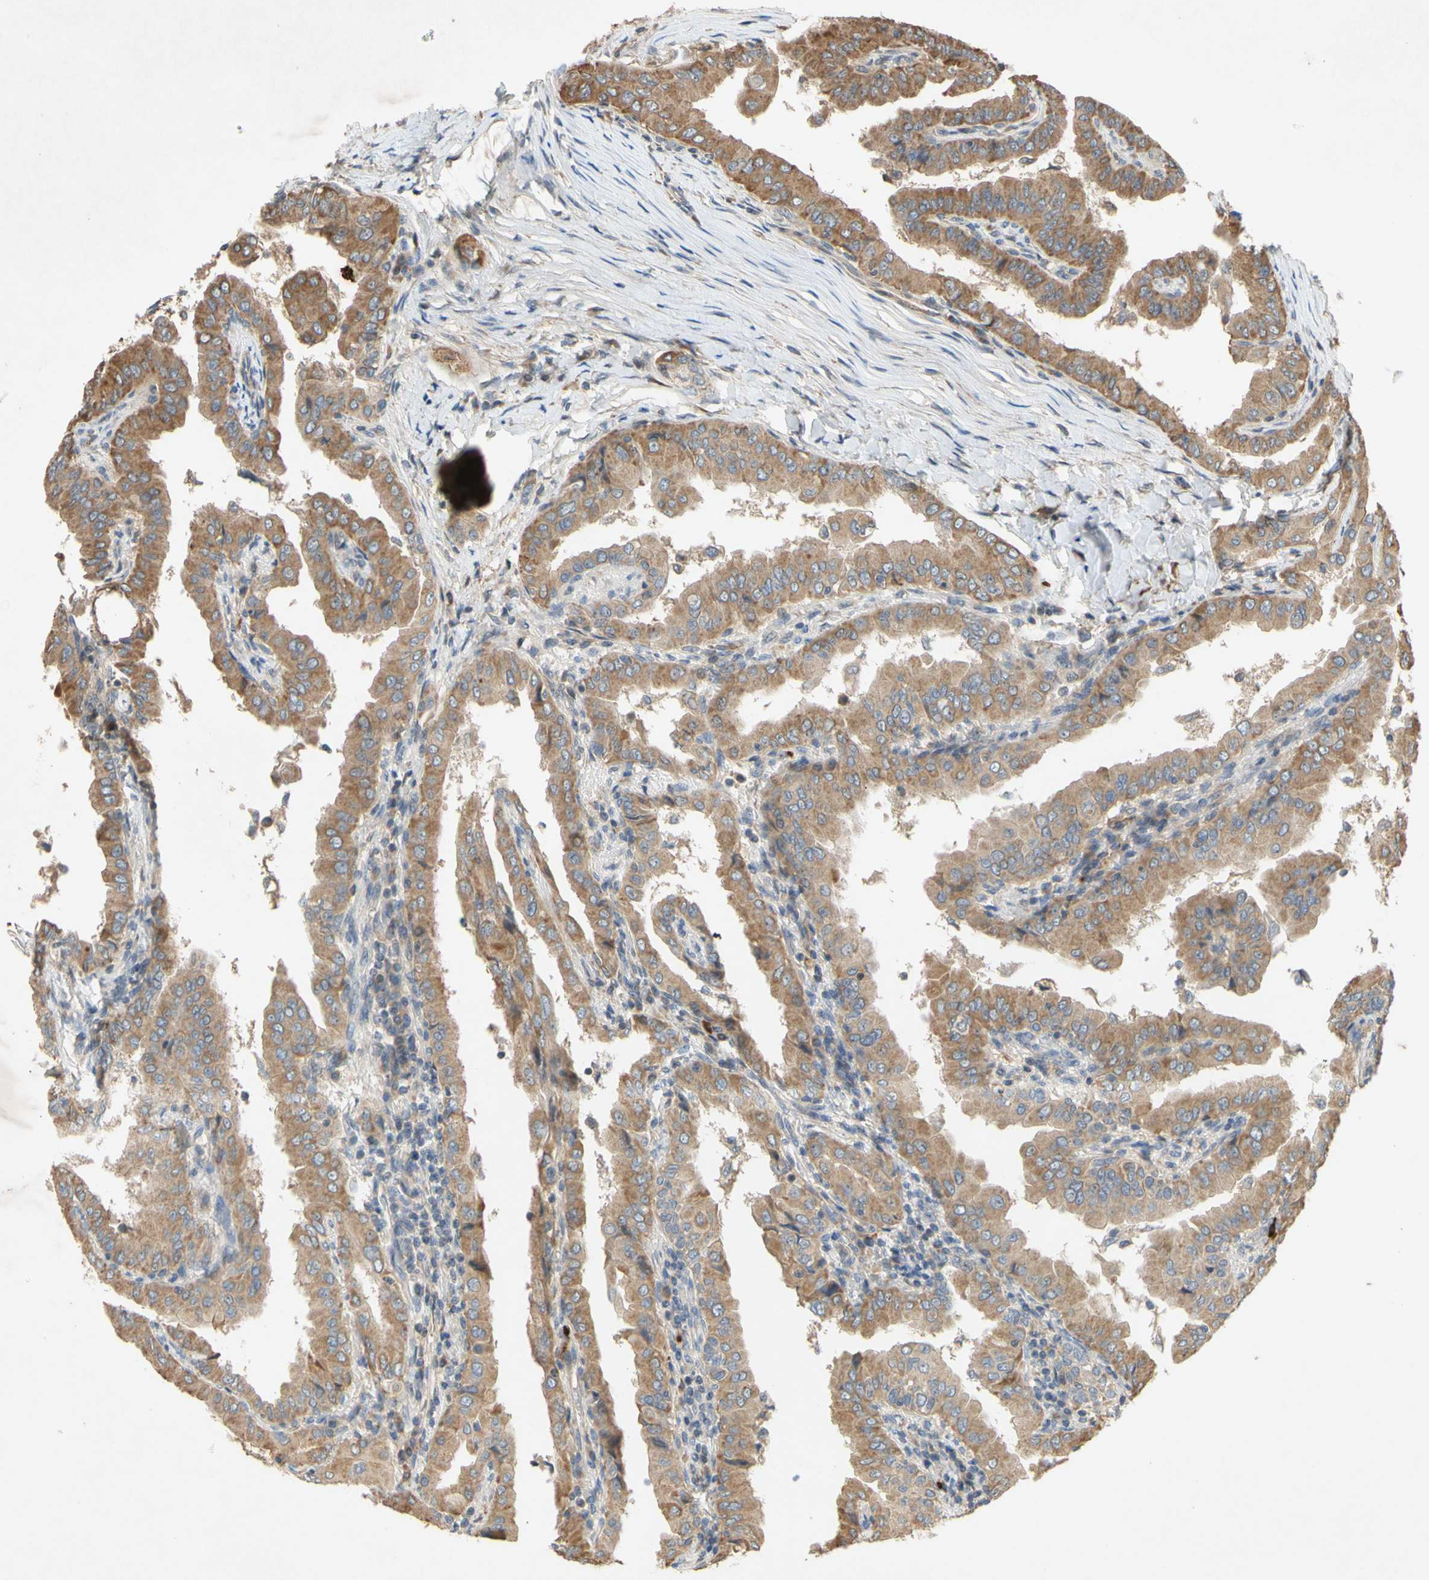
{"staining": {"intensity": "moderate", "quantity": ">75%", "location": "cytoplasmic/membranous"}, "tissue": "thyroid cancer", "cell_type": "Tumor cells", "image_type": "cancer", "snomed": [{"axis": "morphology", "description": "Papillary adenocarcinoma, NOS"}, {"axis": "topography", "description": "Thyroid gland"}], "caption": "Immunohistochemistry (IHC) micrograph of thyroid cancer stained for a protein (brown), which demonstrates medium levels of moderate cytoplasmic/membranous positivity in about >75% of tumor cells.", "gene": "PARD6A", "patient": {"sex": "male", "age": 33}}